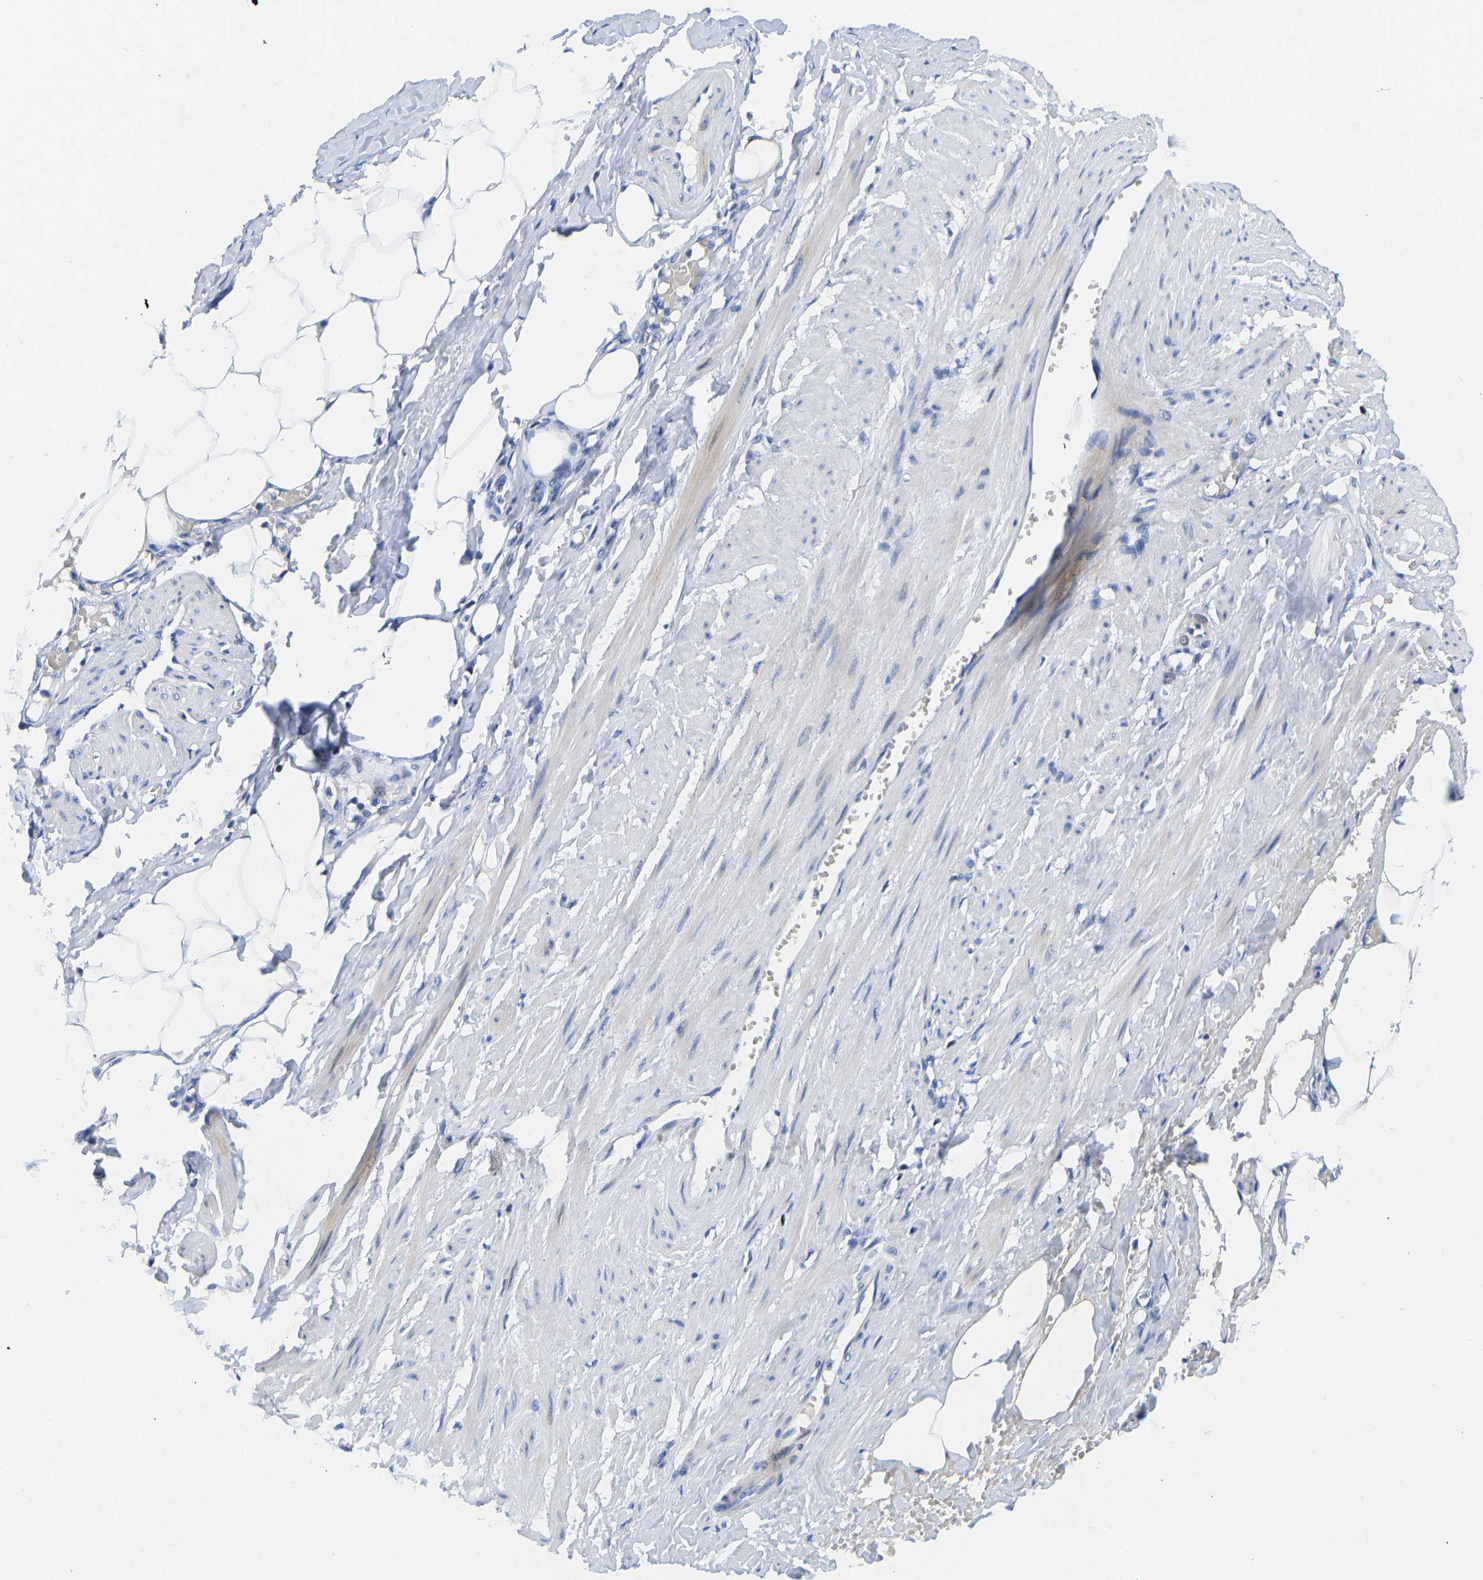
{"staining": {"intensity": "negative", "quantity": "none", "location": "none"}, "tissue": "adipose tissue", "cell_type": "Adipocytes", "image_type": "normal", "snomed": [{"axis": "morphology", "description": "Normal tissue, NOS"}, {"axis": "topography", "description": "Soft tissue"}, {"axis": "topography", "description": "Vascular tissue"}], "caption": "IHC histopathology image of normal adipose tissue: human adipose tissue stained with DAB (3,3'-diaminobenzidine) shows no significant protein expression in adipocytes.", "gene": "TCF7", "patient": {"sex": "female", "age": 35}}